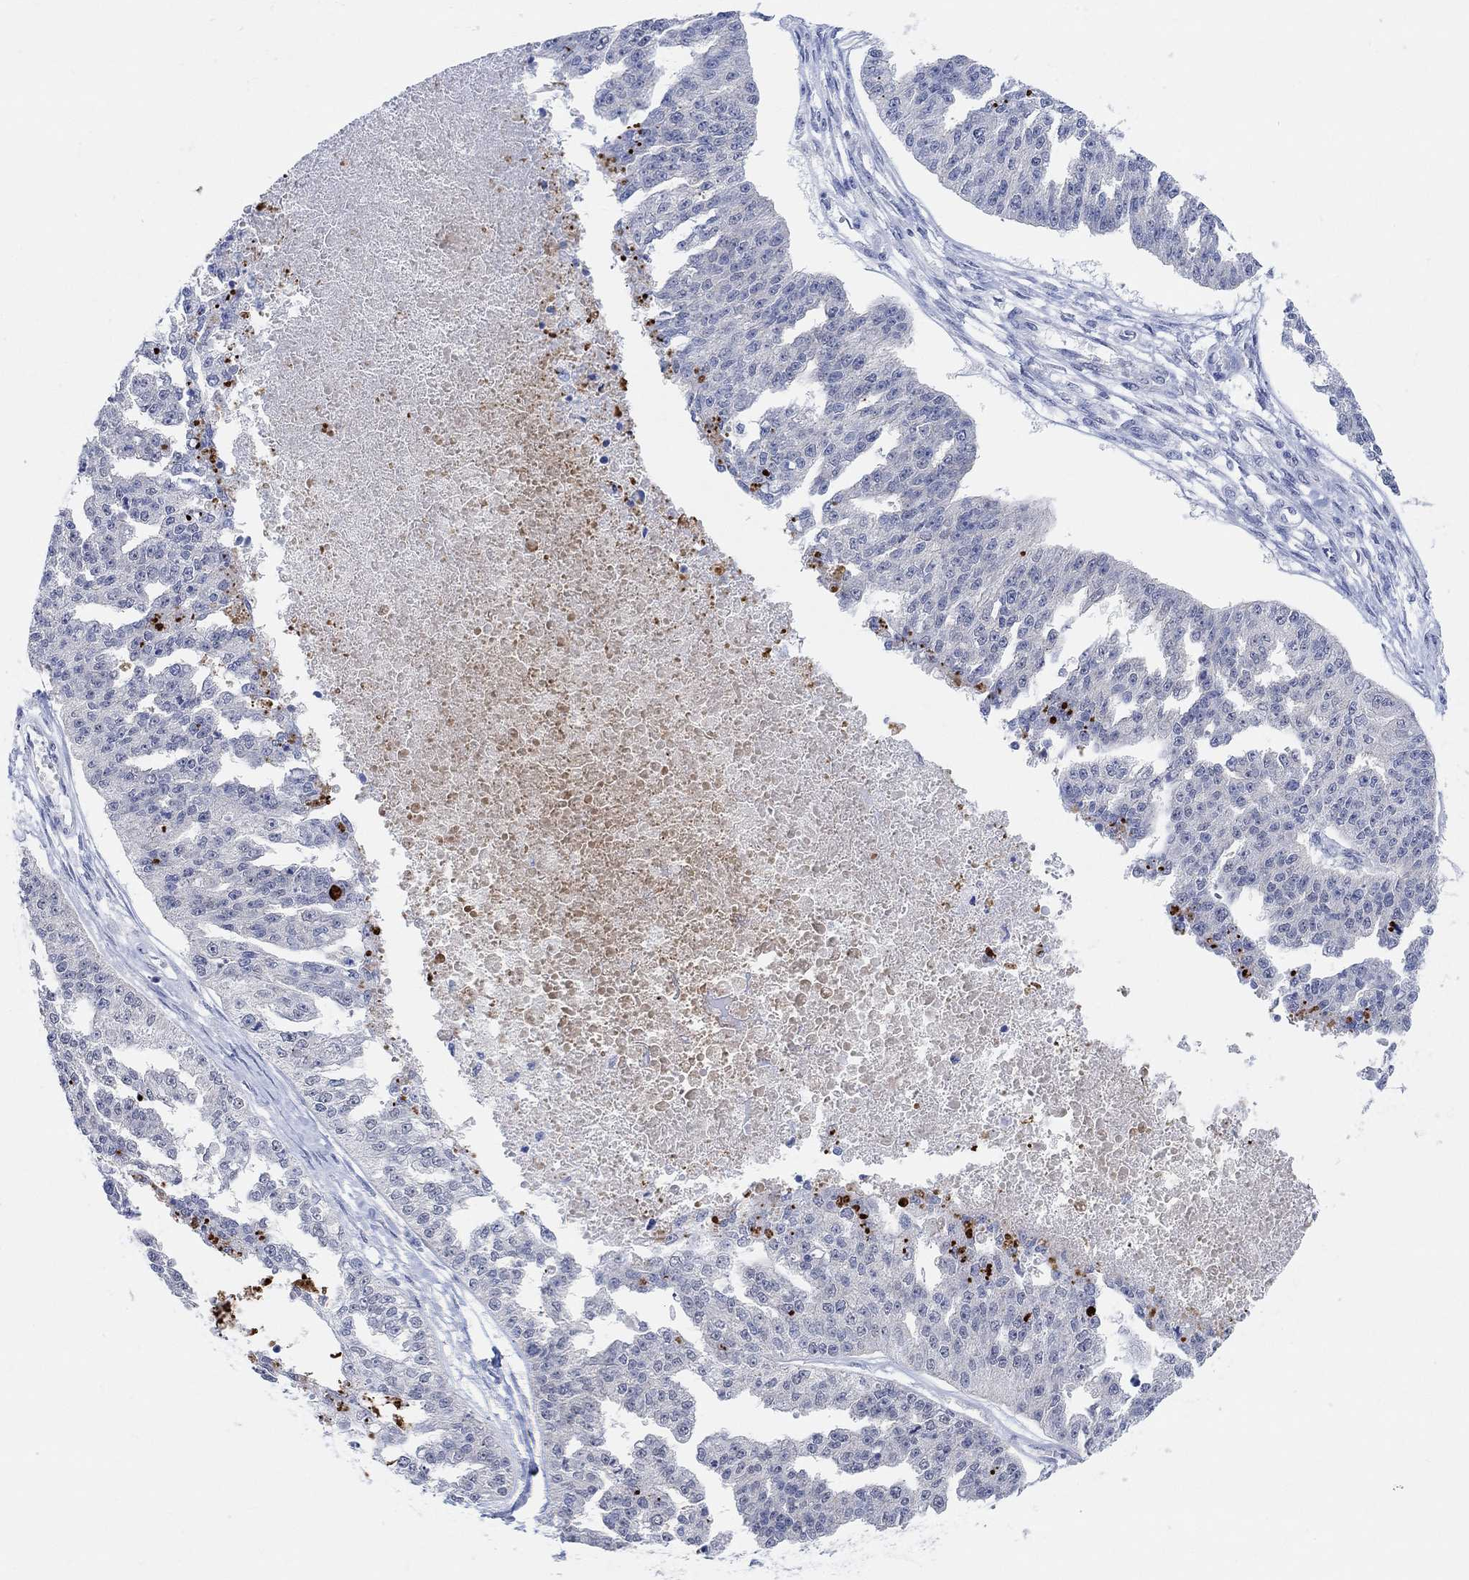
{"staining": {"intensity": "negative", "quantity": "none", "location": "none"}, "tissue": "ovarian cancer", "cell_type": "Tumor cells", "image_type": "cancer", "snomed": [{"axis": "morphology", "description": "Cystadenocarcinoma, serous, NOS"}, {"axis": "topography", "description": "Ovary"}], "caption": "Immunohistochemistry (IHC) histopathology image of neoplastic tissue: ovarian cancer (serous cystadenocarcinoma) stained with DAB (3,3'-diaminobenzidine) shows no significant protein staining in tumor cells.", "gene": "RIMS1", "patient": {"sex": "female", "age": 58}}